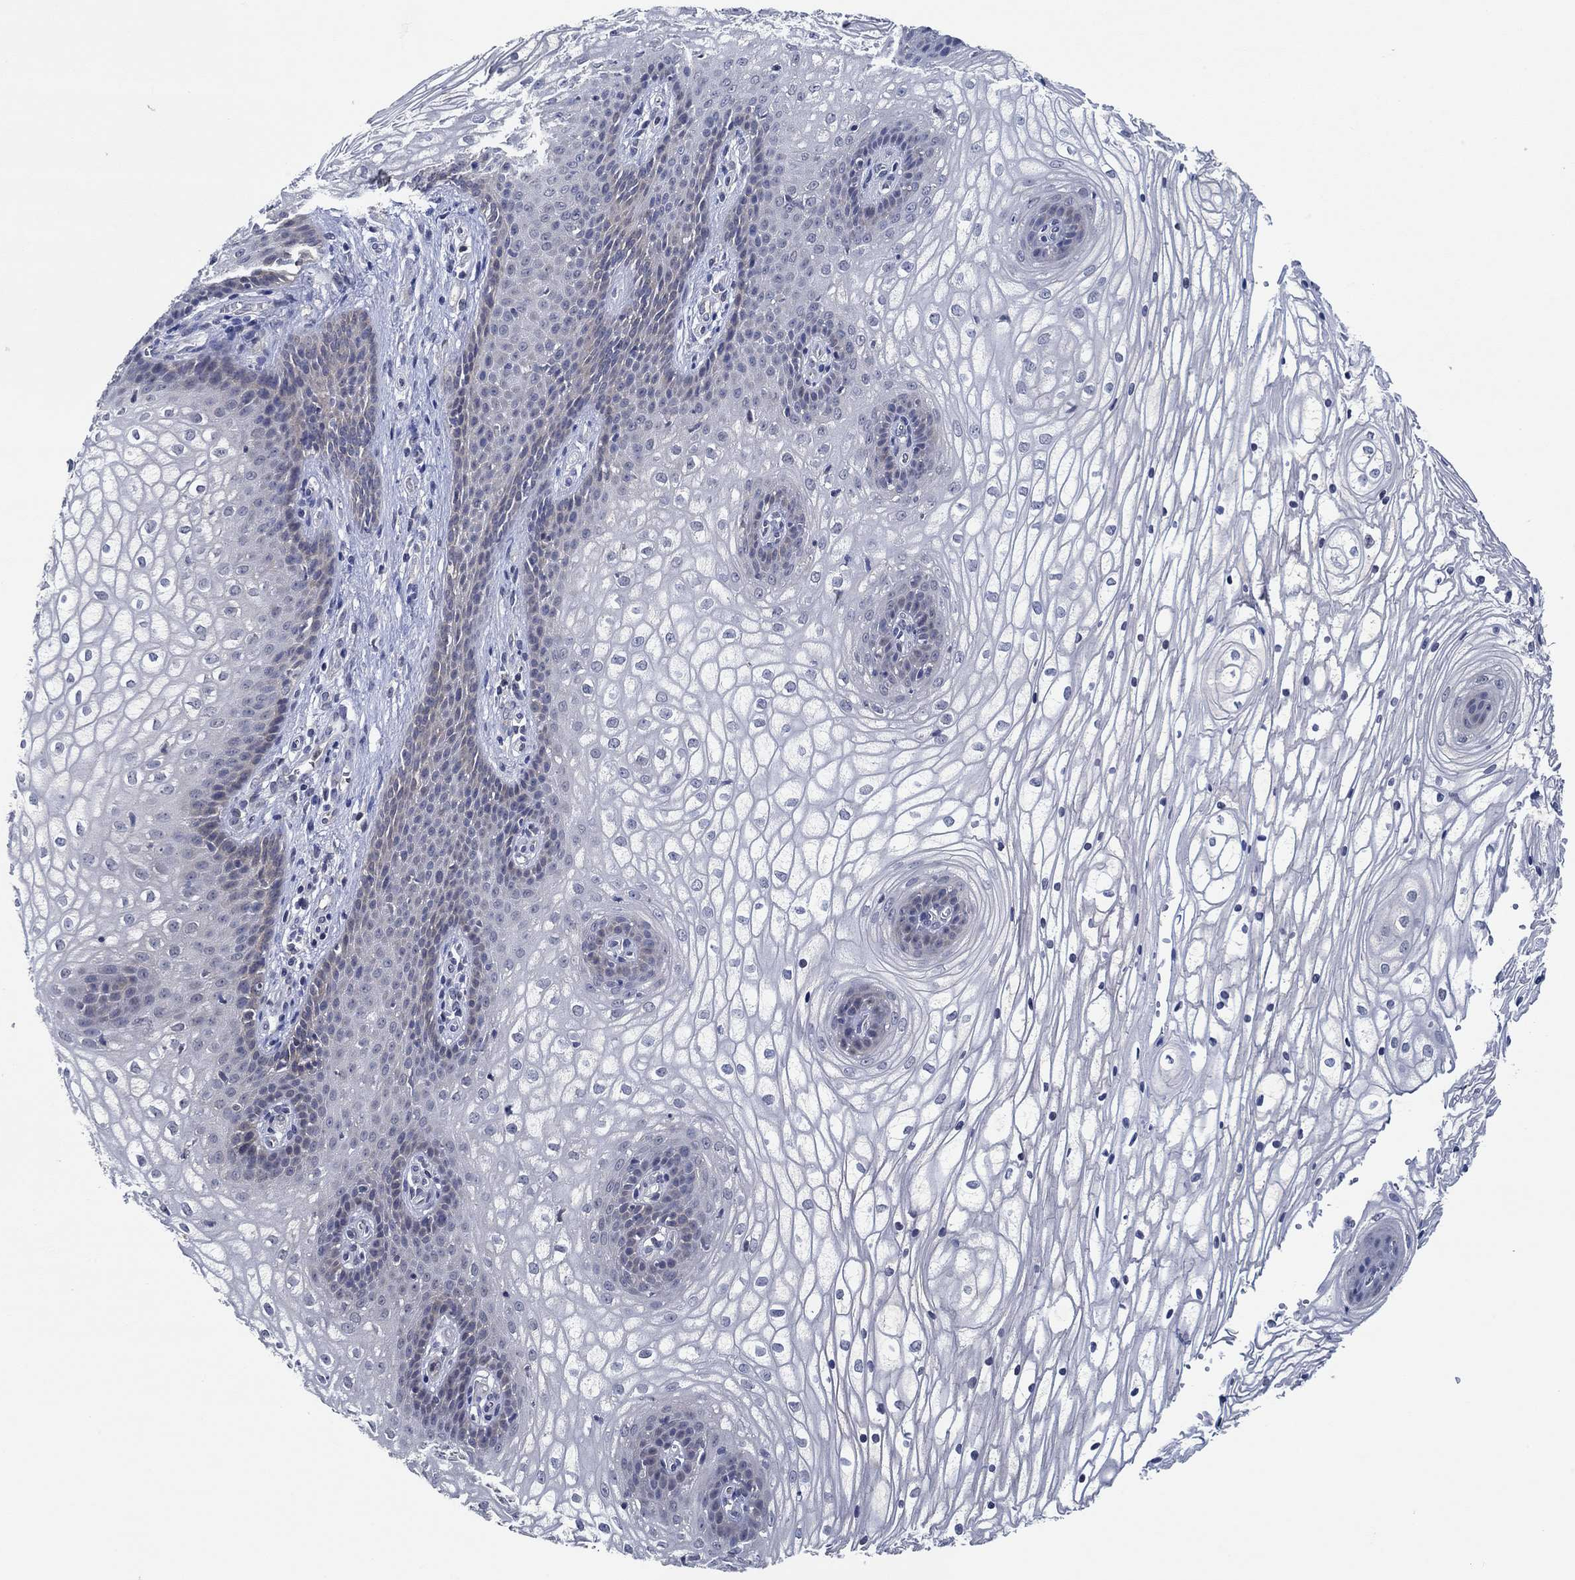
{"staining": {"intensity": "negative", "quantity": "none", "location": "none"}, "tissue": "vagina", "cell_type": "Squamous epithelial cells", "image_type": "normal", "snomed": [{"axis": "morphology", "description": "Normal tissue, NOS"}, {"axis": "topography", "description": "Vagina"}], "caption": "Immunohistochemistry histopathology image of normal human vagina stained for a protein (brown), which exhibits no staining in squamous epithelial cells. (Immunohistochemistry (ihc), brightfield microscopy, high magnification).", "gene": "DACT1", "patient": {"sex": "female", "age": 34}}